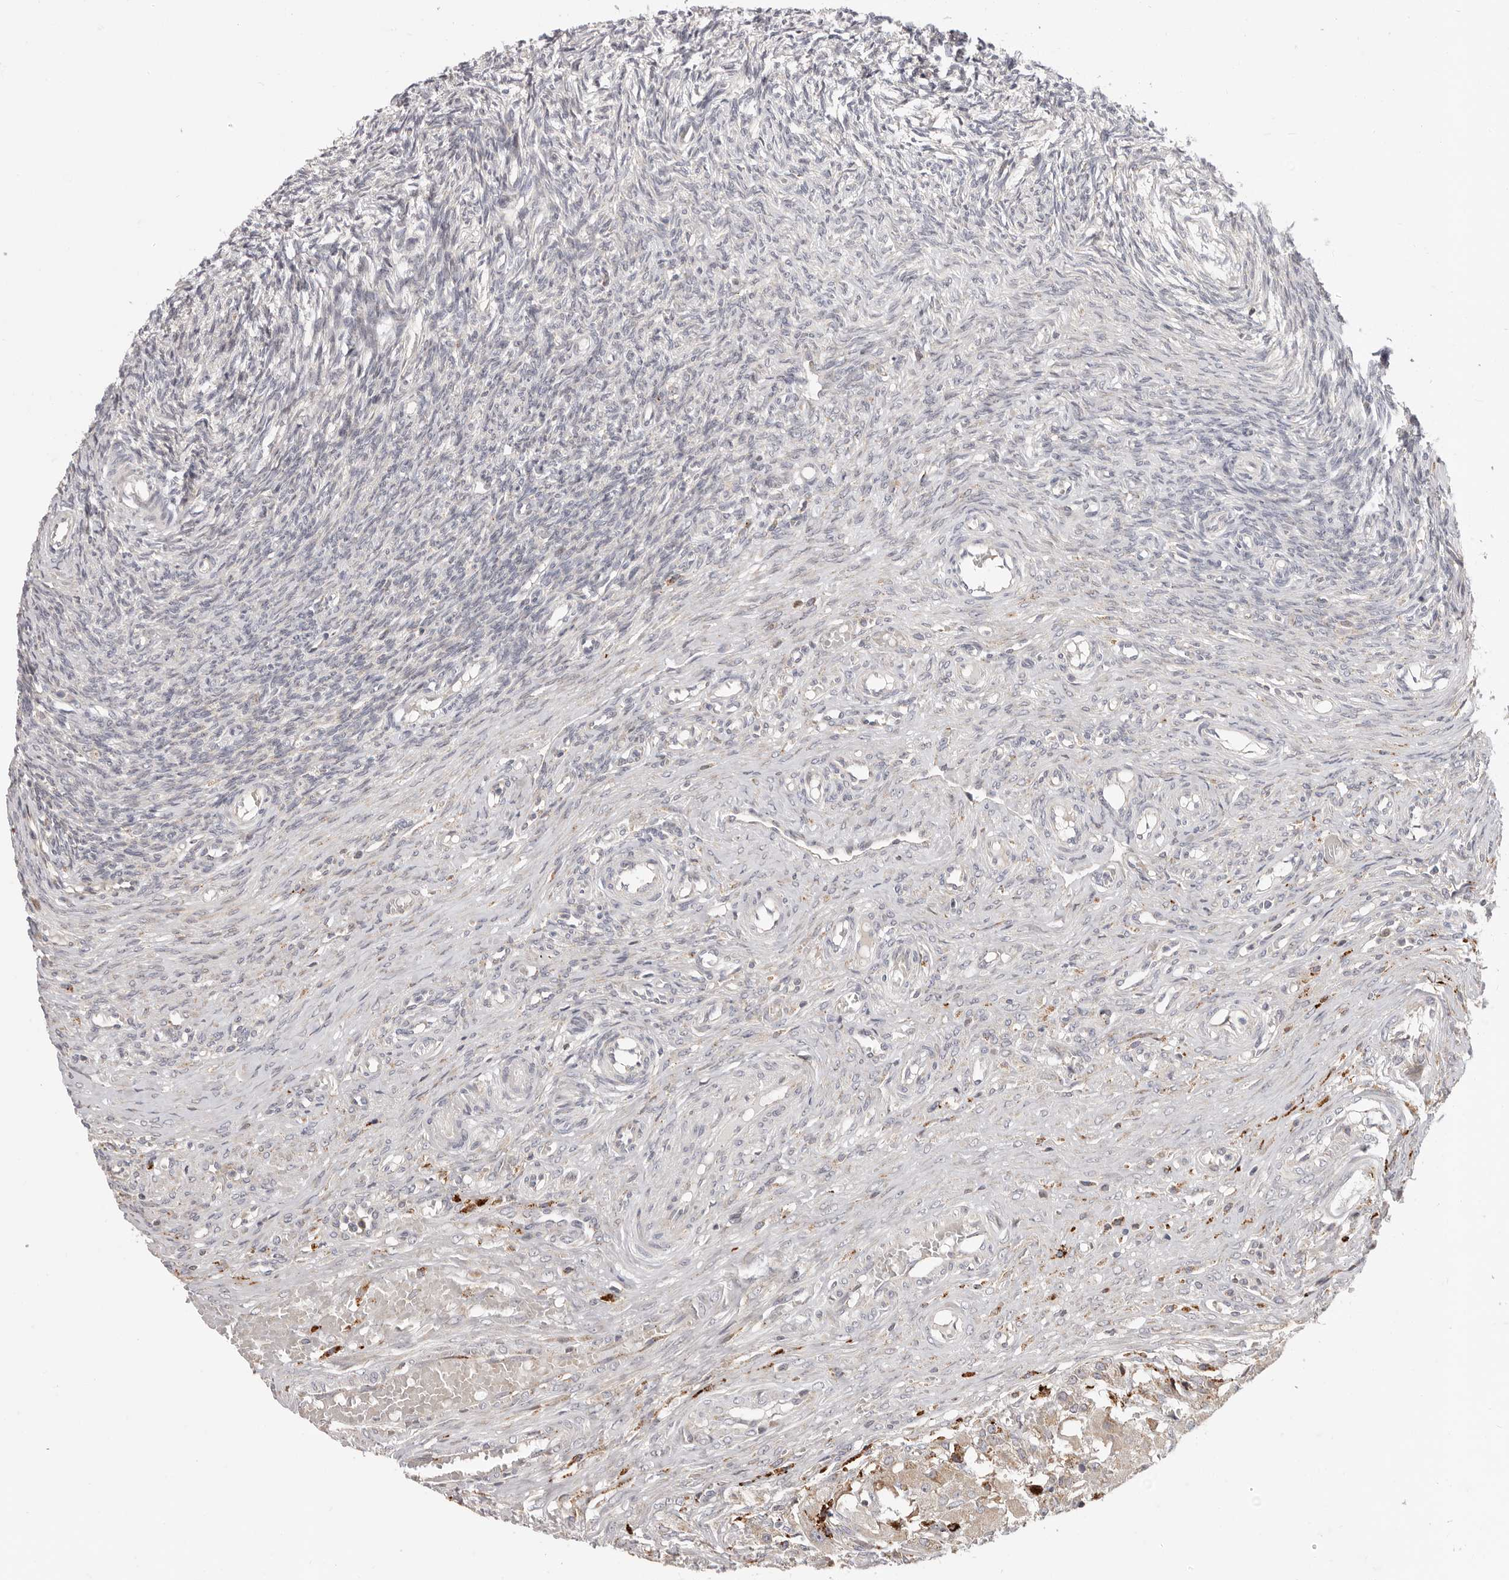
{"staining": {"intensity": "moderate", "quantity": ">75%", "location": "cytoplasmic/membranous"}, "tissue": "ovary", "cell_type": "Follicle cells", "image_type": "normal", "snomed": [{"axis": "morphology", "description": "Adenocarcinoma, NOS"}, {"axis": "topography", "description": "Endometrium"}], "caption": "Brown immunohistochemical staining in benign ovary demonstrates moderate cytoplasmic/membranous expression in approximately >75% of follicle cells. (Brightfield microscopy of DAB IHC at high magnification).", "gene": "TOR3A", "patient": {"sex": "female", "age": 32}}